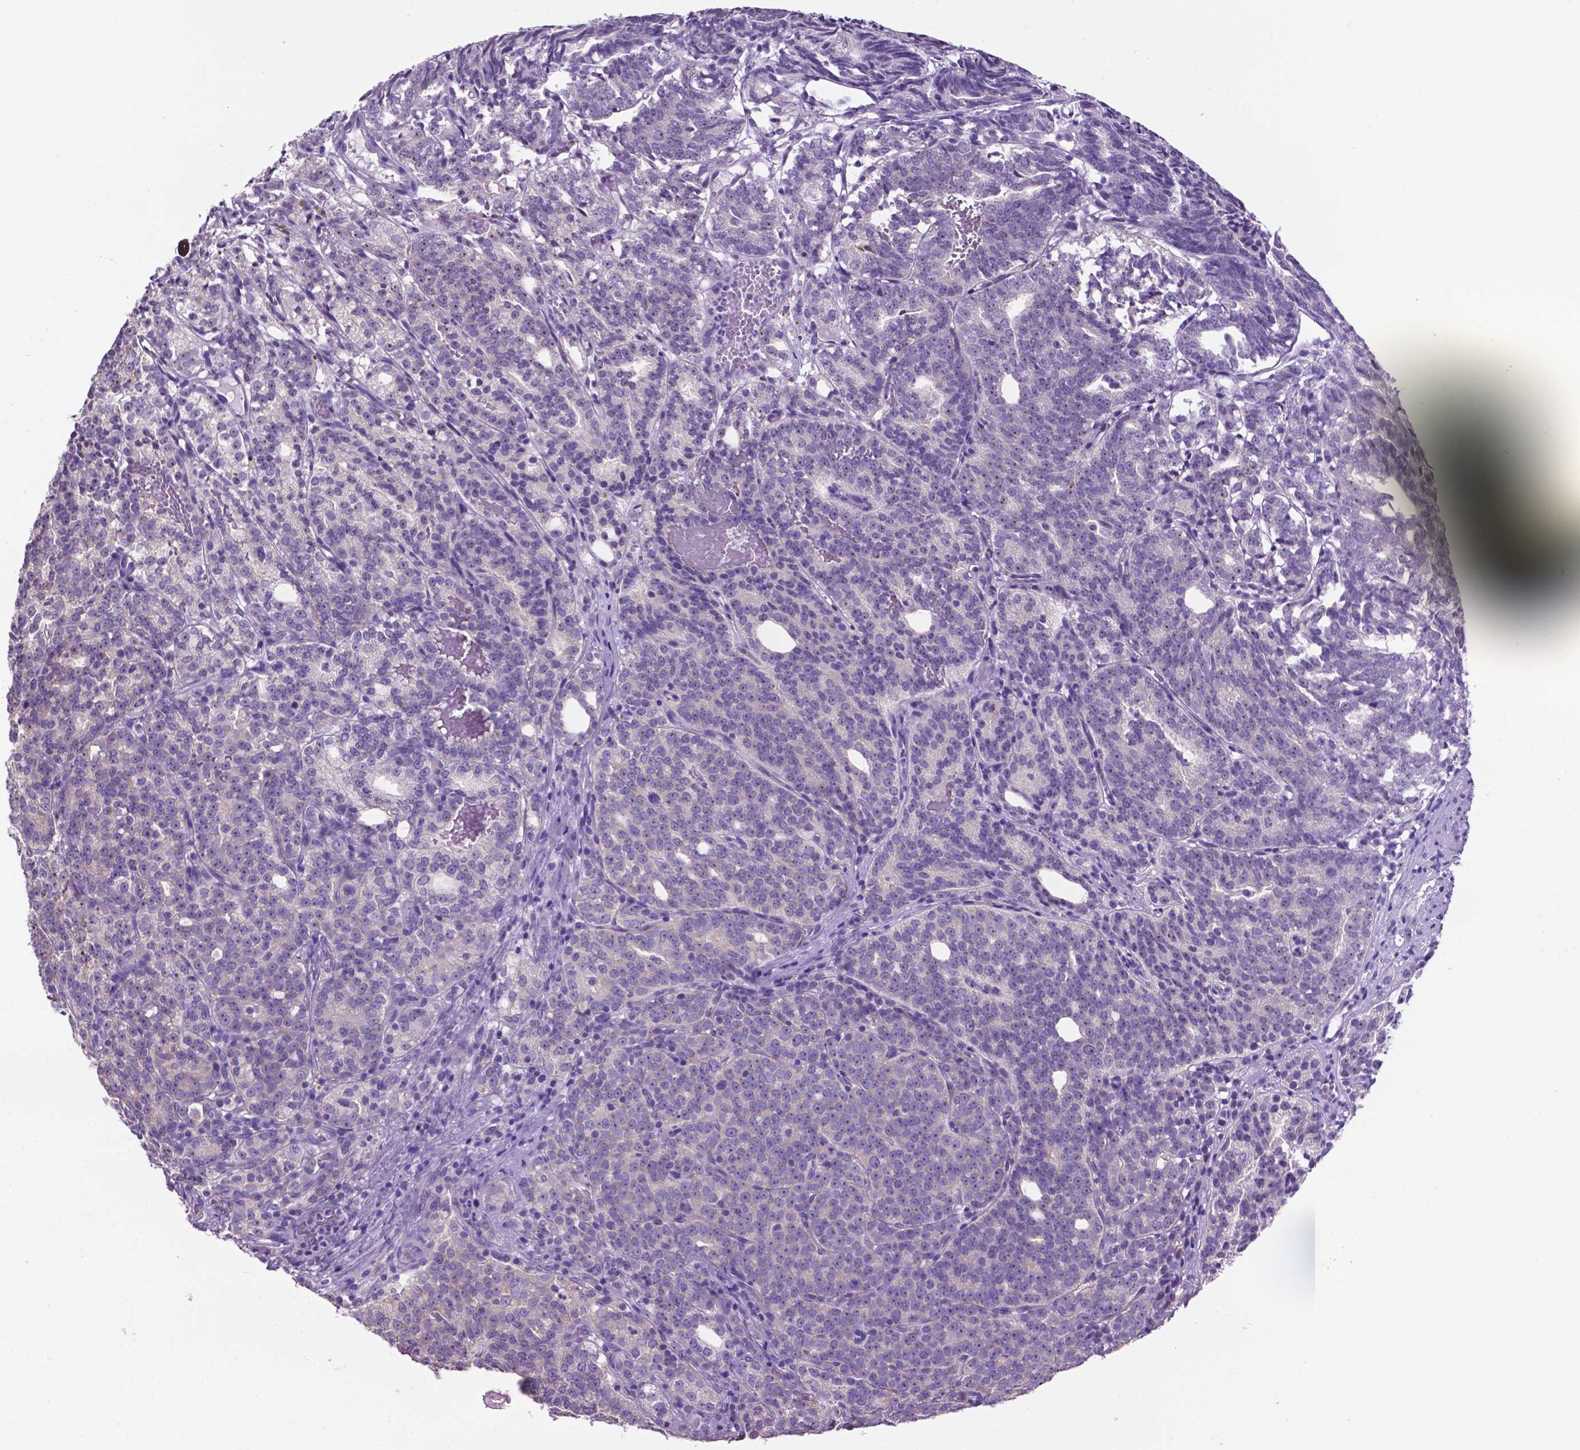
{"staining": {"intensity": "negative", "quantity": "none", "location": "none"}, "tissue": "prostate cancer", "cell_type": "Tumor cells", "image_type": "cancer", "snomed": [{"axis": "morphology", "description": "Adenocarcinoma, High grade"}, {"axis": "topography", "description": "Prostate"}], "caption": "Tumor cells are negative for protein expression in human prostate cancer (high-grade adenocarcinoma). (DAB immunohistochemistry (IHC), high magnification).", "gene": "SPDYA", "patient": {"sex": "male", "age": 53}}